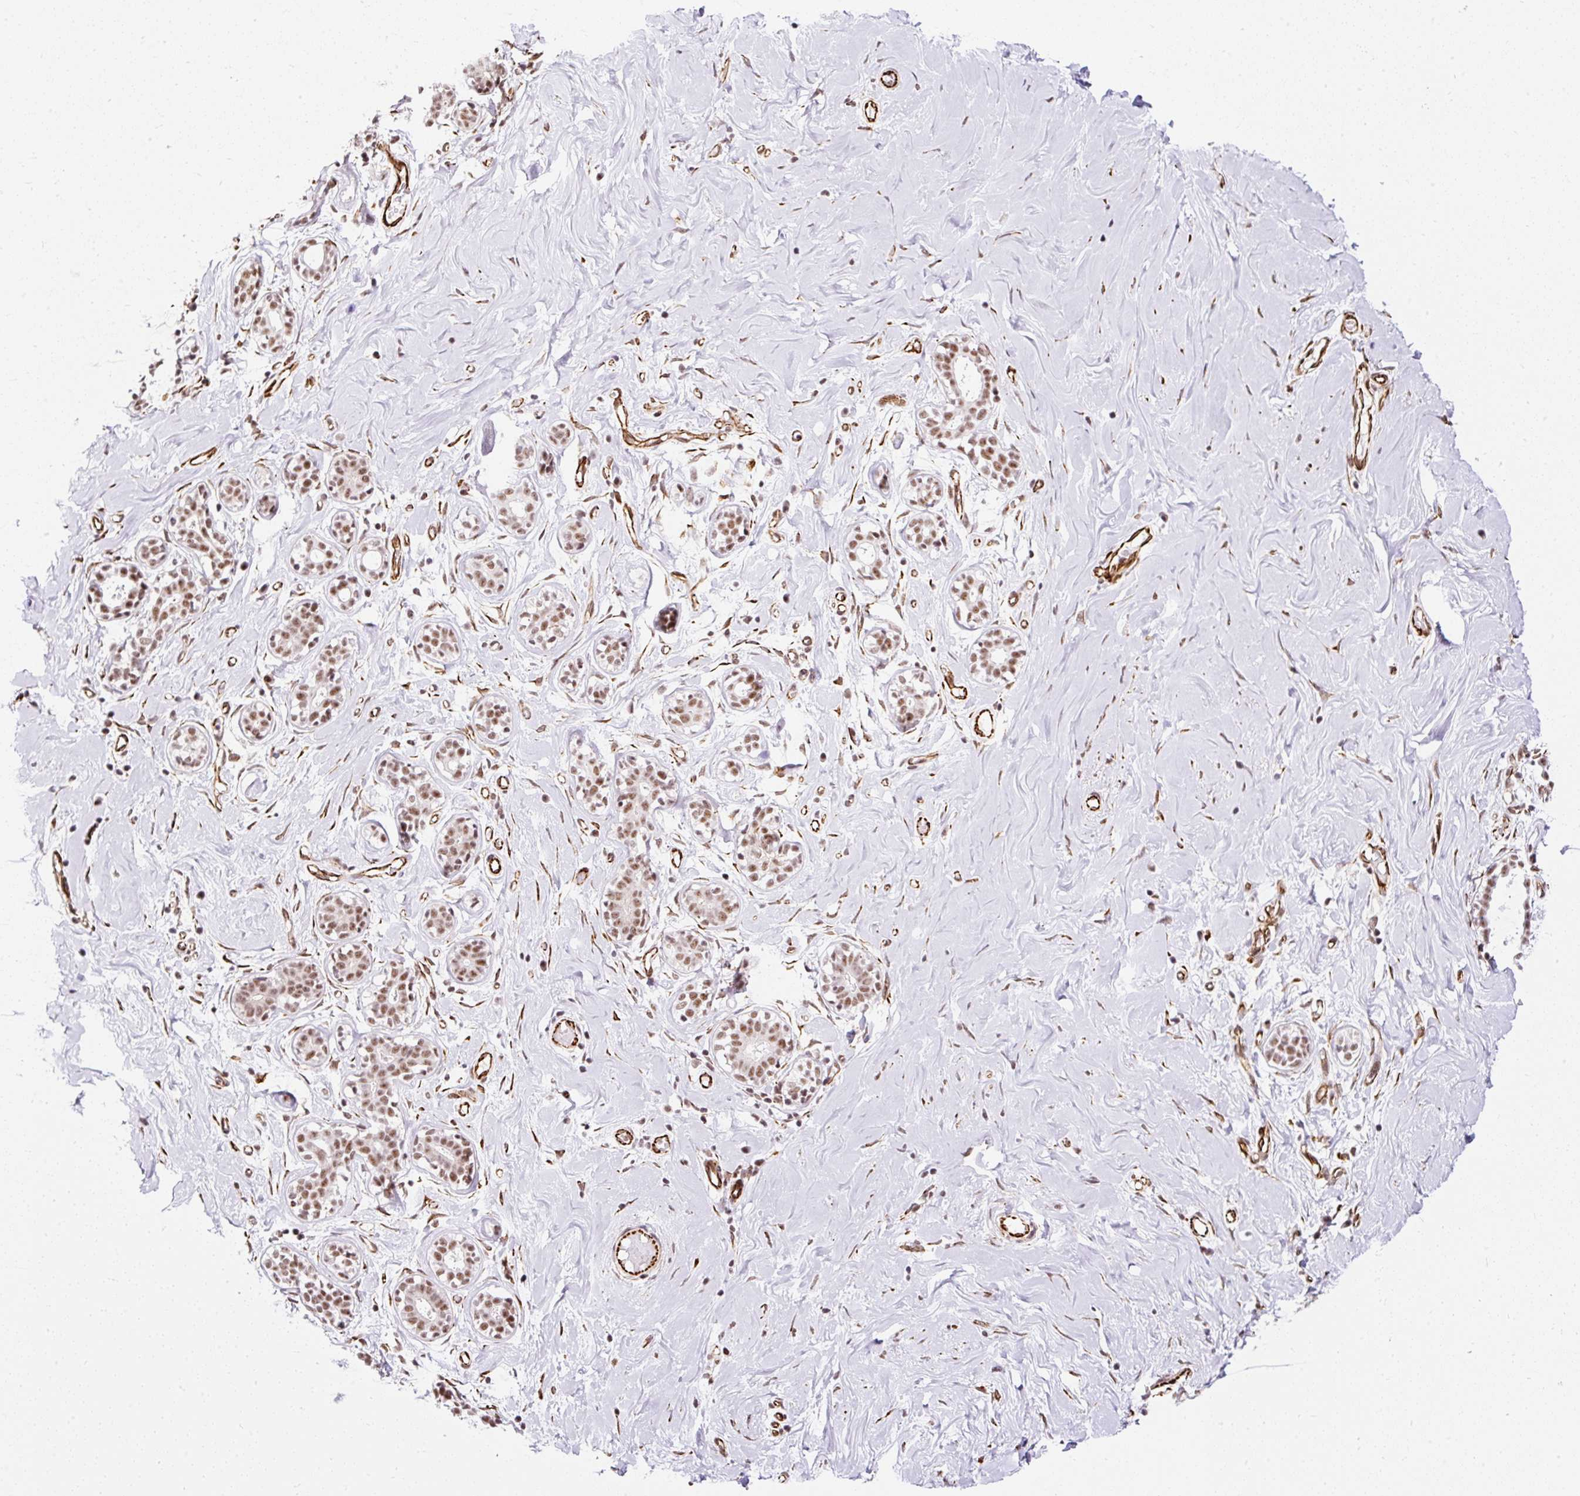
{"staining": {"intensity": "negative", "quantity": "none", "location": "none"}, "tissue": "breast", "cell_type": "Adipocytes", "image_type": "normal", "snomed": [{"axis": "morphology", "description": "Normal tissue, NOS"}, {"axis": "topography", "description": "Breast"}], "caption": "This is a image of immunohistochemistry (IHC) staining of benign breast, which shows no expression in adipocytes. The staining is performed using DAB (3,3'-diaminobenzidine) brown chromogen with nuclei counter-stained in using hematoxylin.", "gene": "FMC1", "patient": {"sex": "female", "age": 27}}